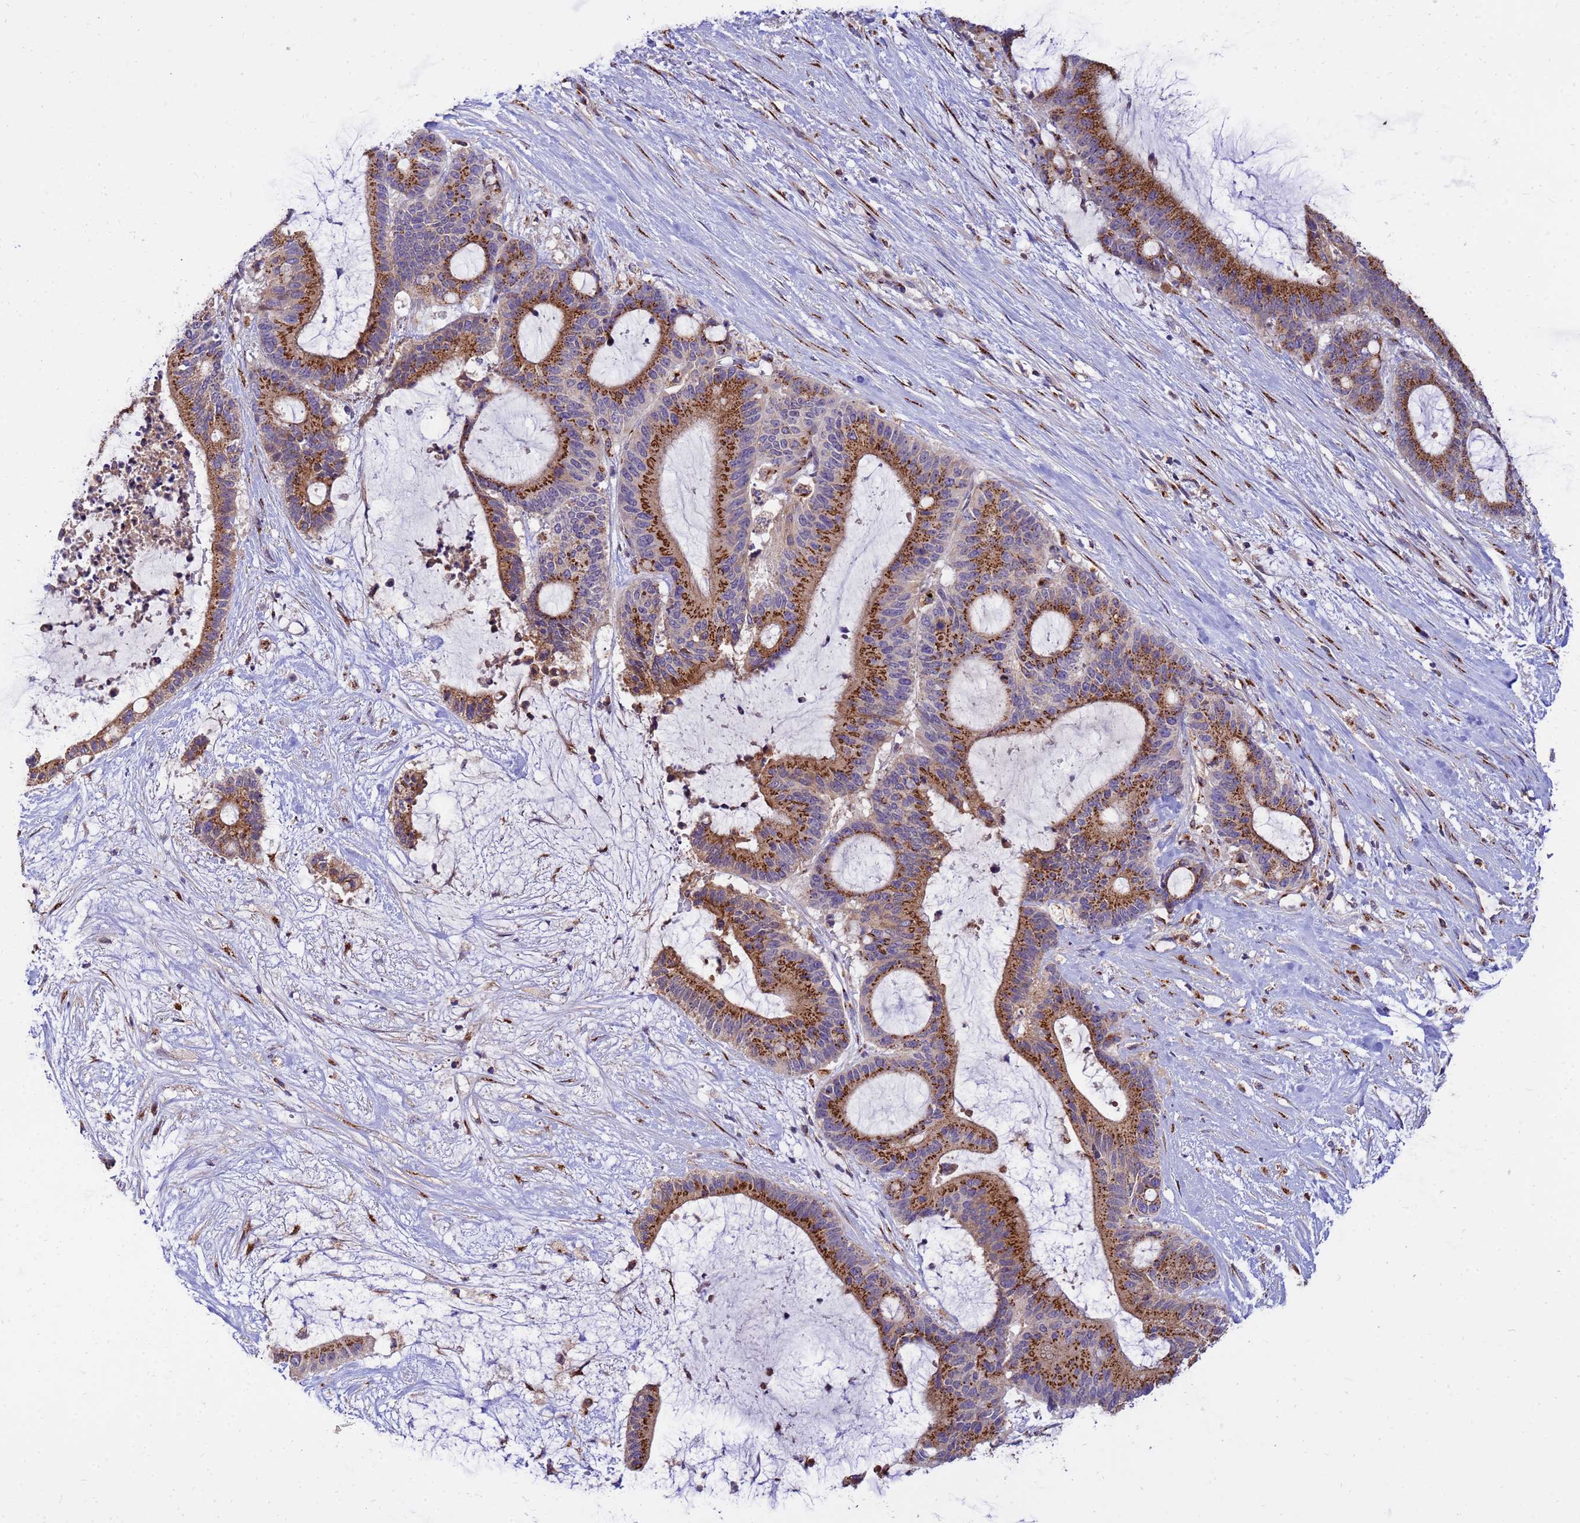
{"staining": {"intensity": "strong", "quantity": ">75%", "location": "cytoplasmic/membranous"}, "tissue": "liver cancer", "cell_type": "Tumor cells", "image_type": "cancer", "snomed": [{"axis": "morphology", "description": "Normal tissue, NOS"}, {"axis": "morphology", "description": "Cholangiocarcinoma"}, {"axis": "topography", "description": "Liver"}, {"axis": "topography", "description": "Peripheral nerve tissue"}], "caption": "Strong cytoplasmic/membranous protein staining is present in approximately >75% of tumor cells in liver cancer (cholangiocarcinoma).", "gene": "HPS3", "patient": {"sex": "female", "age": 73}}